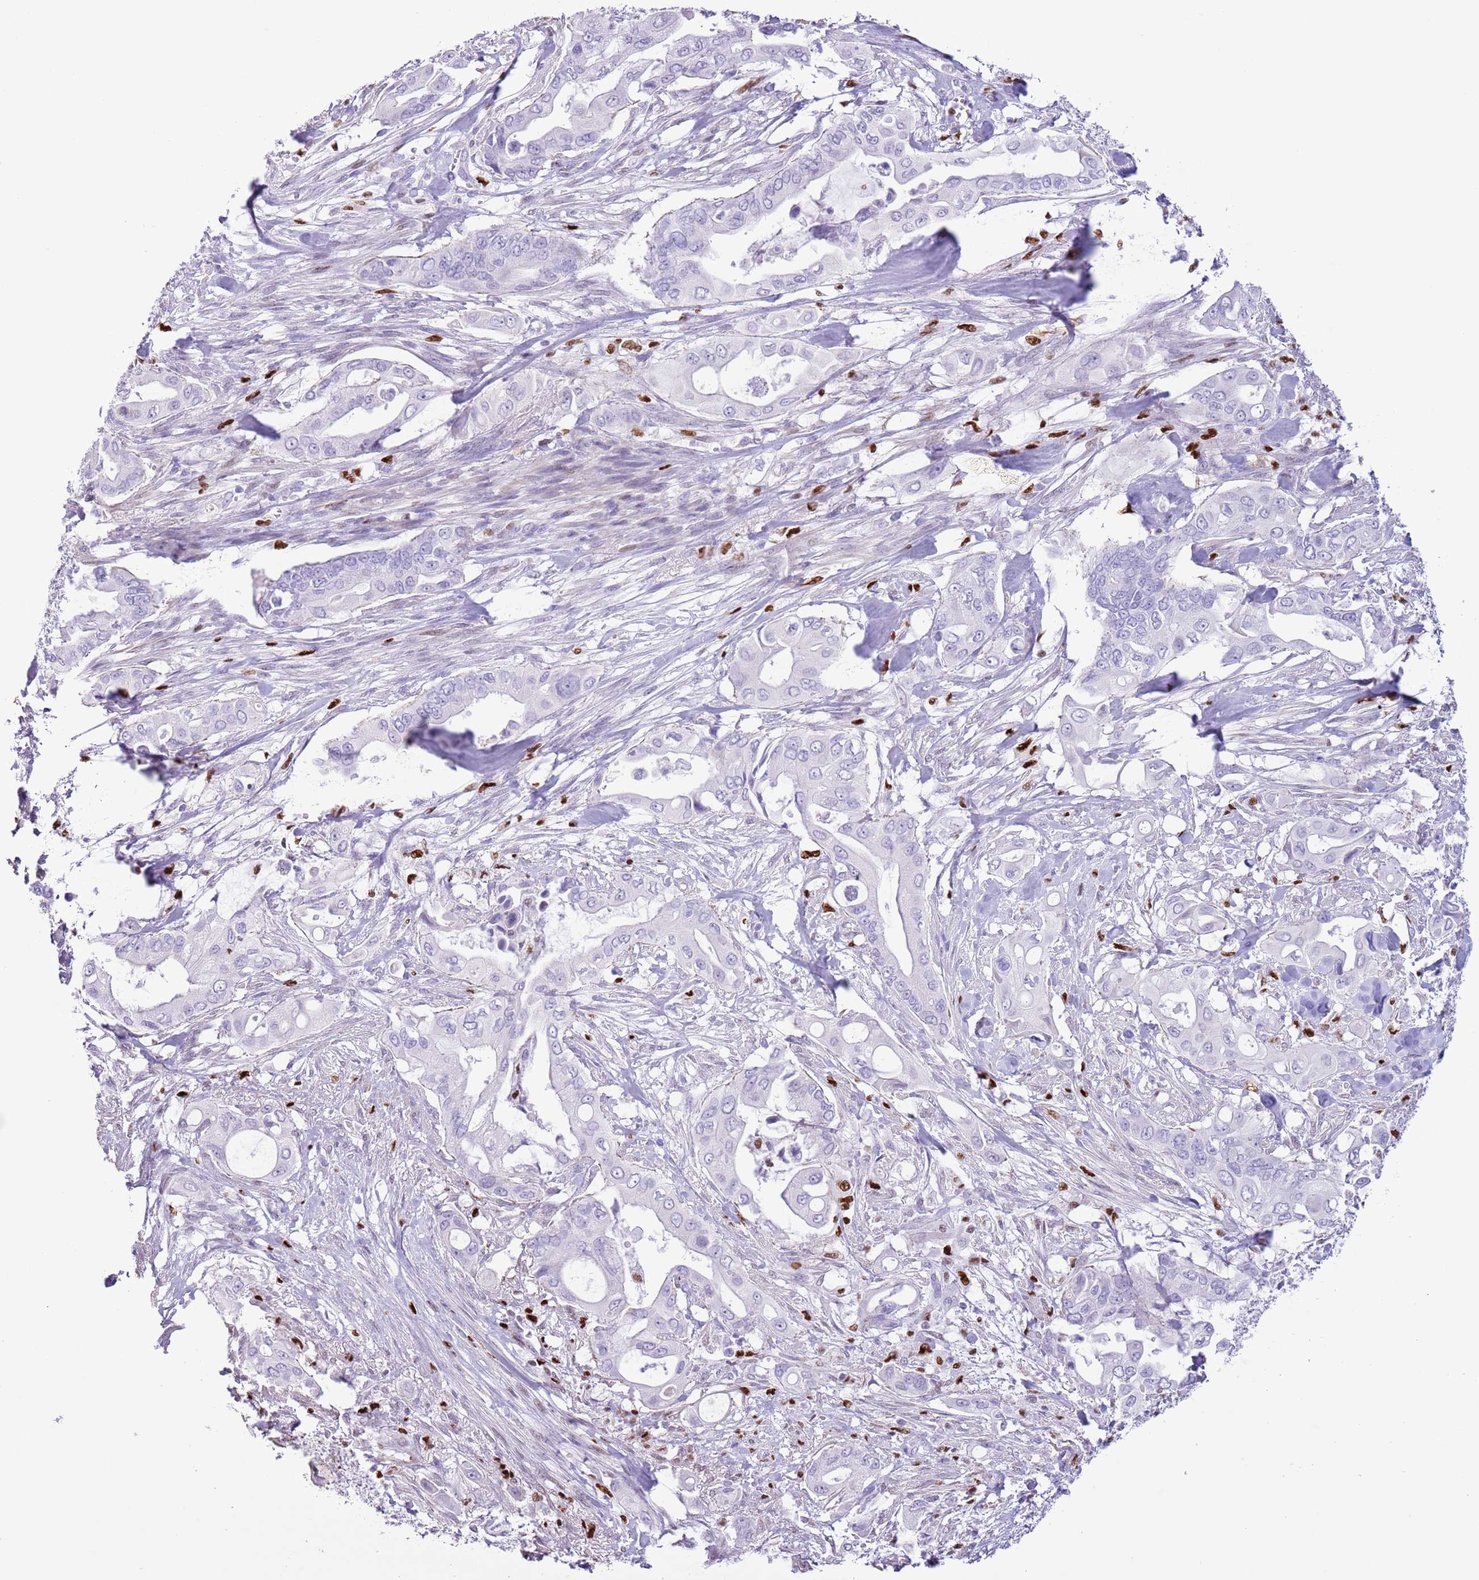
{"staining": {"intensity": "negative", "quantity": "none", "location": "none"}, "tissue": "pancreatic cancer", "cell_type": "Tumor cells", "image_type": "cancer", "snomed": [{"axis": "morphology", "description": "Adenocarcinoma, NOS"}, {"axis": "topography", "description": "Pancreas"}], "caption": "Tumor cells are negative for brown protein staining in pancreatic cancer (adenocarcinoma). (DAB (3,3'-diaminobenzidine) immunohistochemistry (IHC) visualized using brightfield microscopy, high magnification).", "gene": "SLC7A14", "patient": {"sex": "male", "age": 57}}